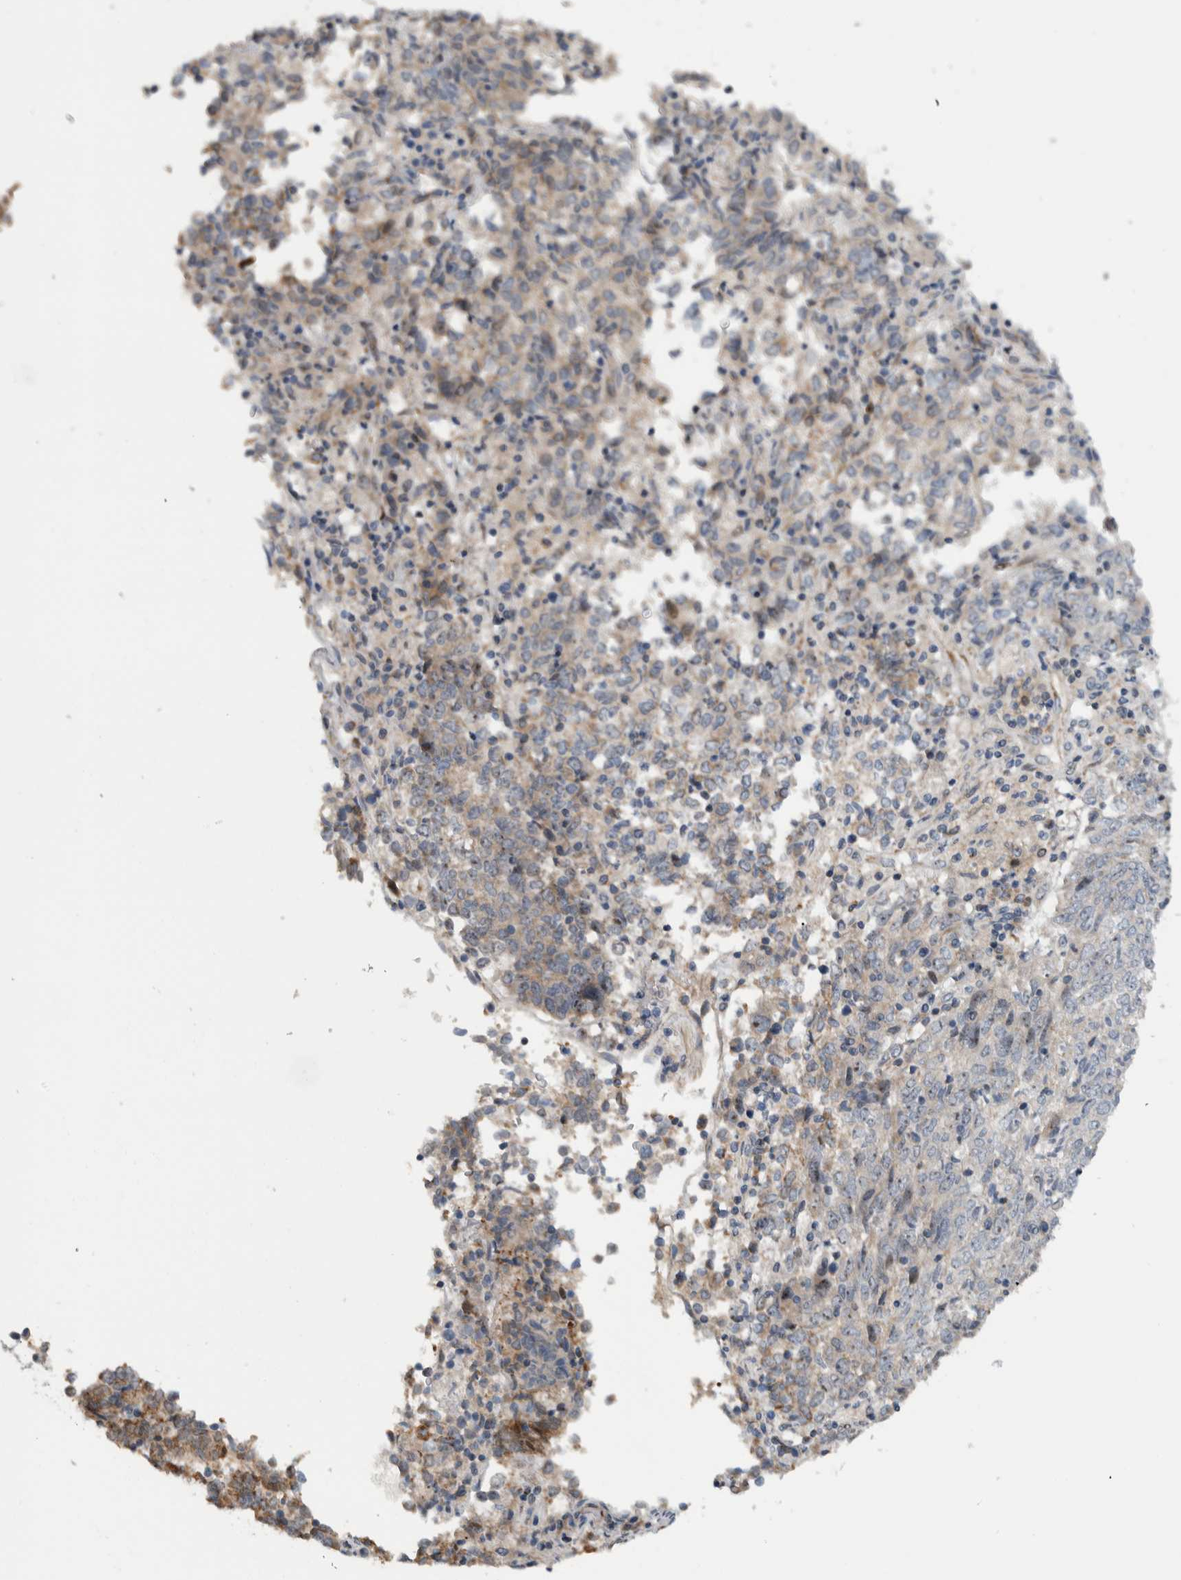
{"staining": {"intensity": "weak", "quantity": "<25%", "location": "cytoplasmic/membranous"}, "tissue": "endometrial cancer", "cell_type": "Tumor cells", "image_type": "cancer", "snomed": [{"axis": "morphology", "description": "Adenocarcinoma, NOS"}, {"axis": "topography", "description": "Endometrium"}], "caption": "This is an IHC micrograph of human endometrial cancer. There is no positivity in tumor cells.", "gene": "PRRG4", "patient": {"sex": "female", "age": 80}}